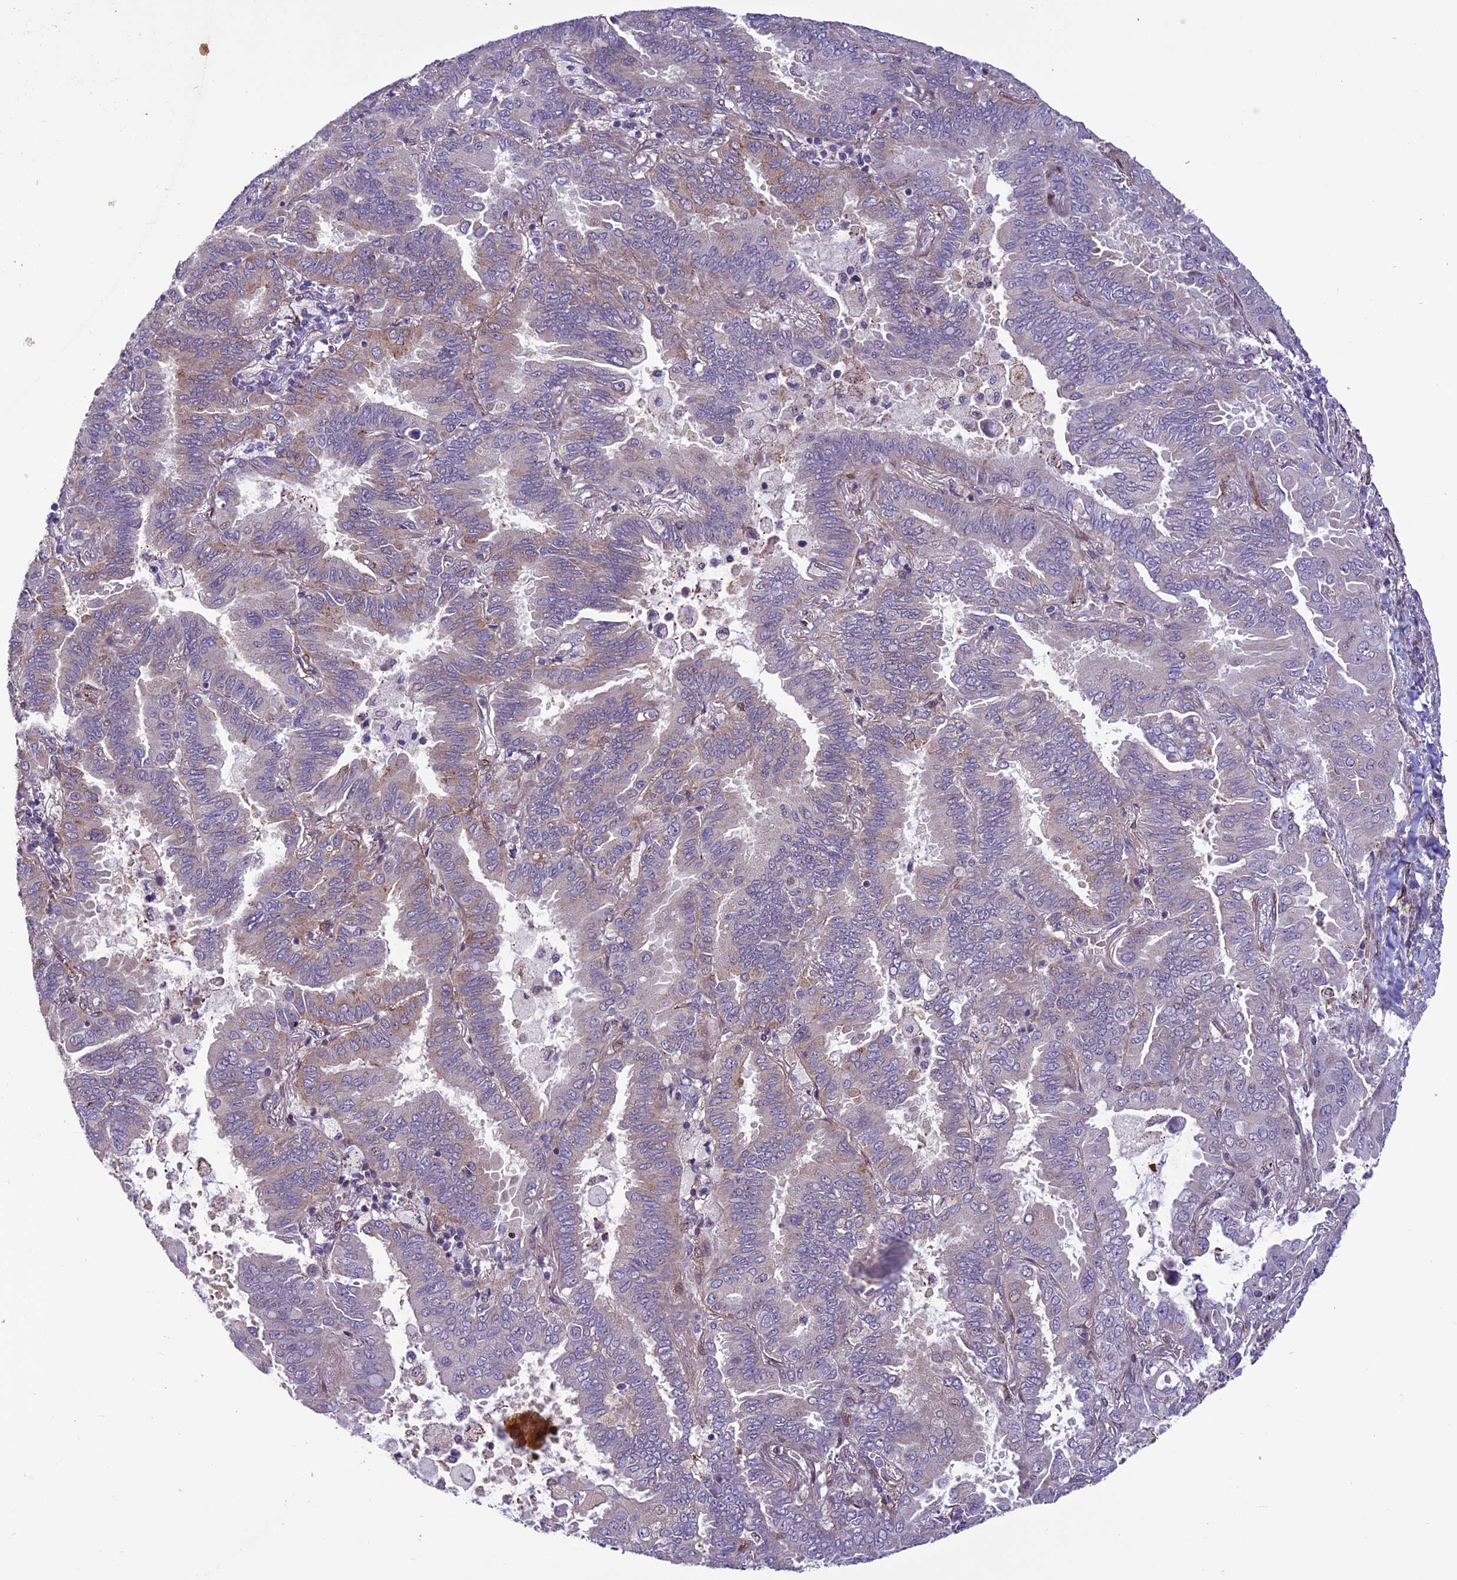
{"staining": {"intensity": "weak", "quantity": "25%-75%", "location": "cytoplasmic/membranous"}, "tissue": "lung cancer", "cell_type": "Tumor cells", "image_type": "cancer", "snomed": [{"axis": "morphology", "description": "Adenocarcinoma, NOS"}, {"axis": "topography", "description": "Lung"}], "caption": "Adenocarcinoma (lung) stained with a brown dye demonstrates weak cytoplasmic/membranous positive staining in about 25%-75% of tumor cells.", "gene": "MIEF2", "patient": {"sex": "male", "age": 64}}